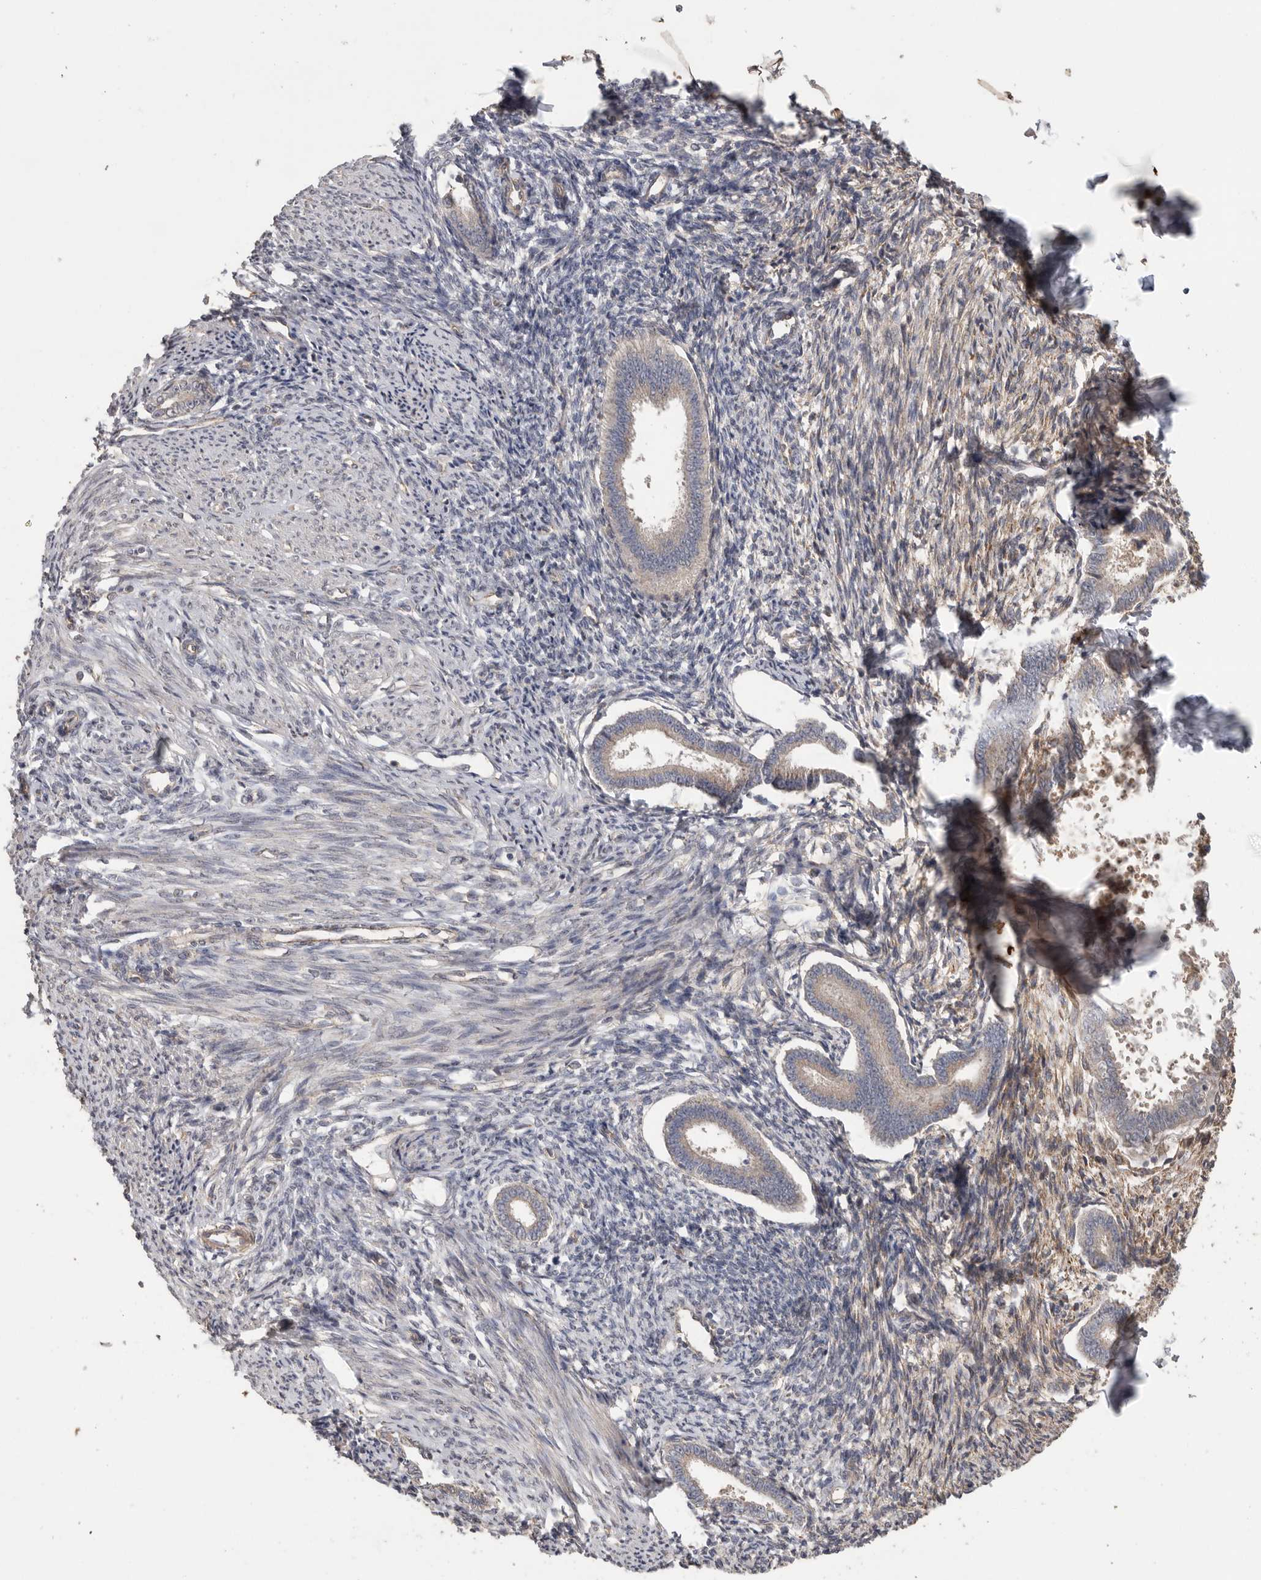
{"staining": {"intensity": "weak", "quantity": "<25%", "location": "cytoplasmic/membranous"}, "tissue": "endometrium", "cell_type": "Cells in endometrial stroma", "image_type": "normal", "snomed": [{"axis": "morphology", "description": "Normal tissue, NOS"}, {"axis": "topography", "description": "Endometrium"}], "caption": "A micrograph of endometrium stained for a protein shows no brown staining in cells in endometrial stroma. (Stains: DAB (3,3'-diaminobenzidine) immunohistochemistry with hematoxylin counter stain, Microscopy: brightfield microscopy at high magnification).", "gene": "PODXL2", "patient": {"sex": "female", "age": 56}}